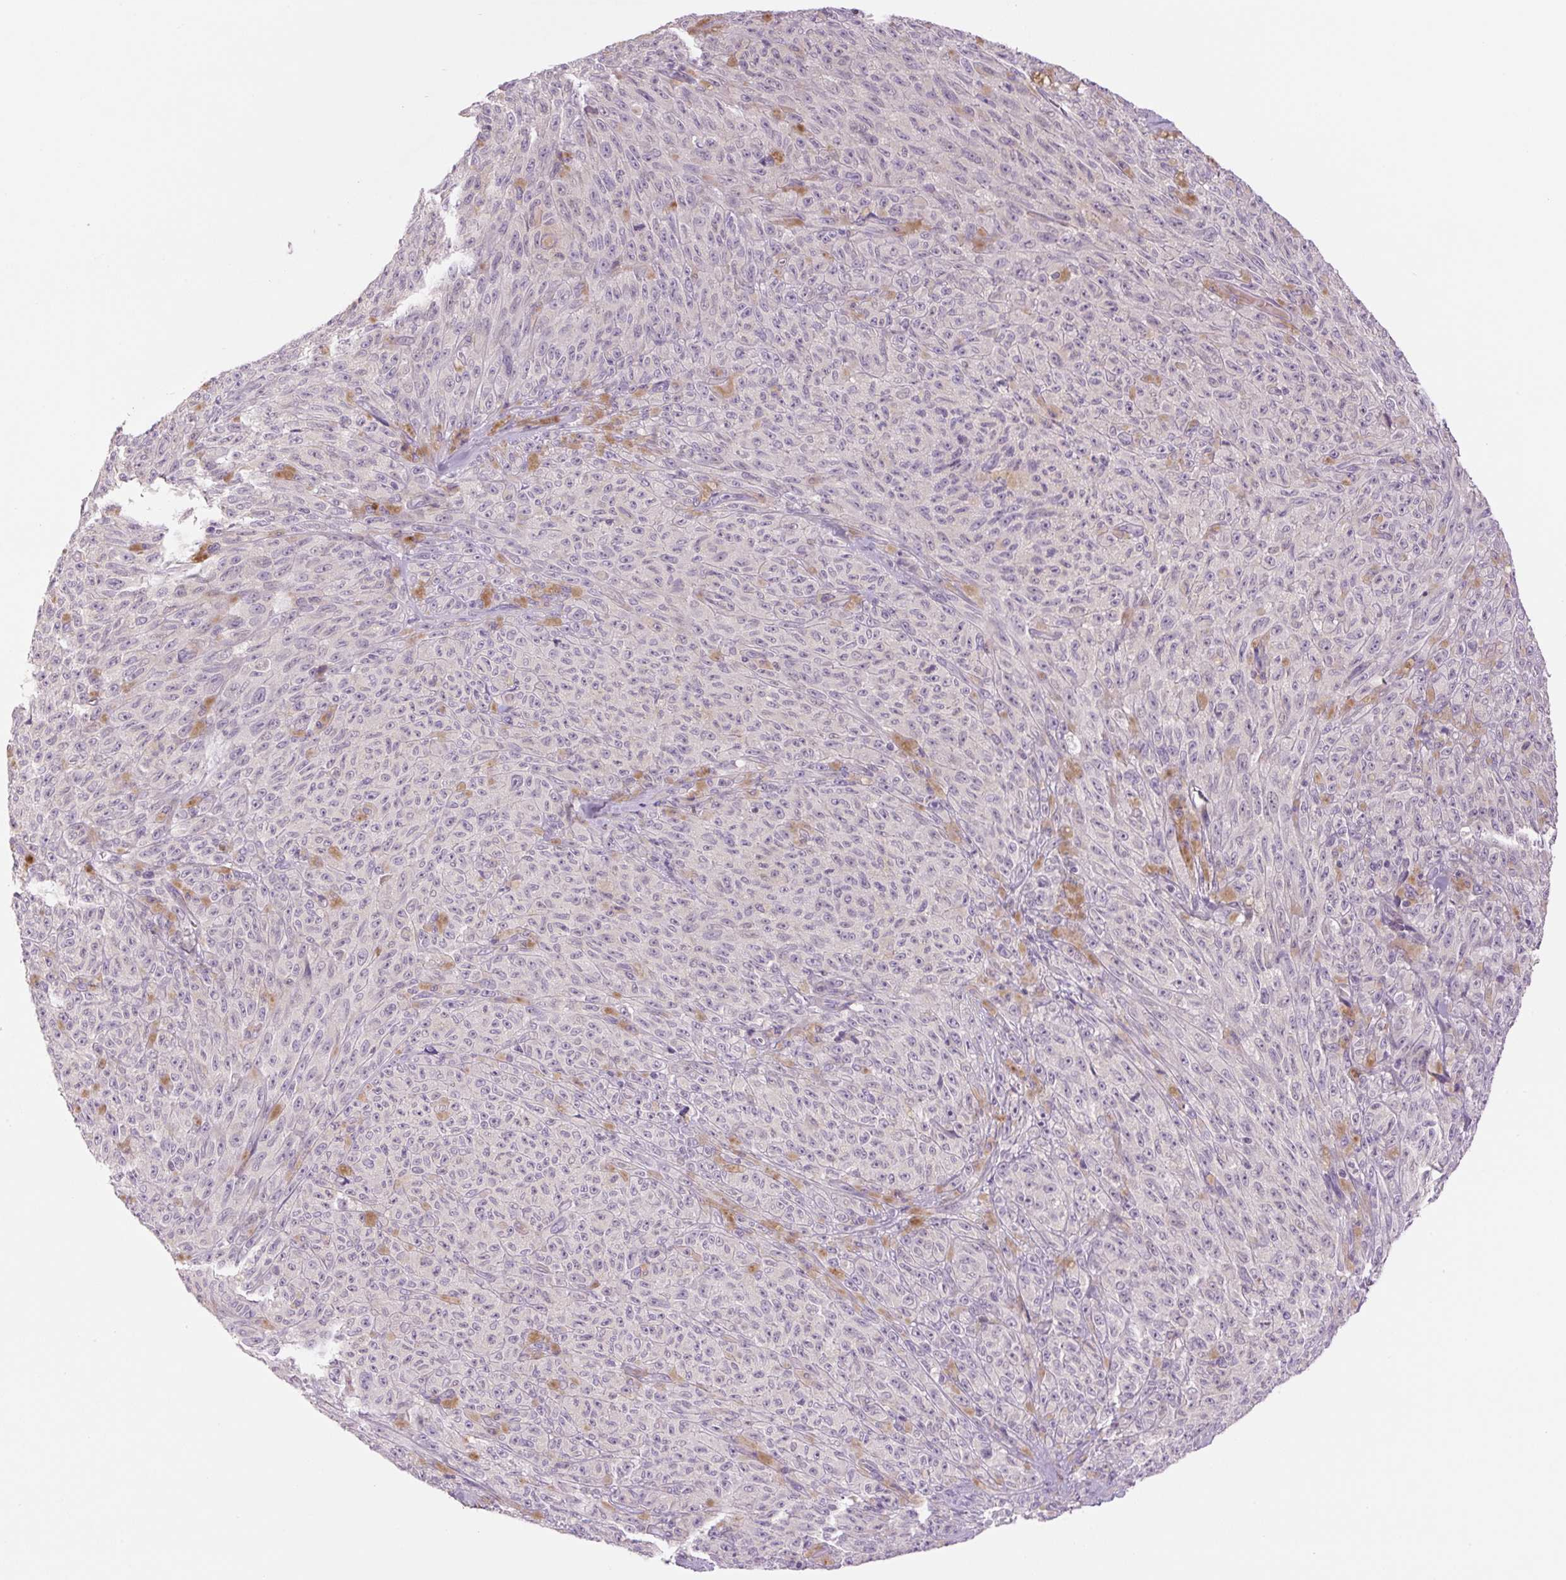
{"staining": {"intensity": "negative", "quantity": "none", "location": "none"}, "tissue": "melanoma", "cell_type": "Tumor cells", "image_type": "cancer", "snomed": [{"axis": "morphology", "description": "Malignant melanoma, NOS"}, {"axis": "topography", "description": "Skin"}], "caption": "A micrograph of human malignant melanoma is negative for staining in tumor cells. The staining was performed using DAB to visualize the protein expression in brown, while the nuclei were stained in blue with hematoxylin (Magnification: 20x).", "gene": "TMEM100", "patient": {"sex": "female", "age": 82}}